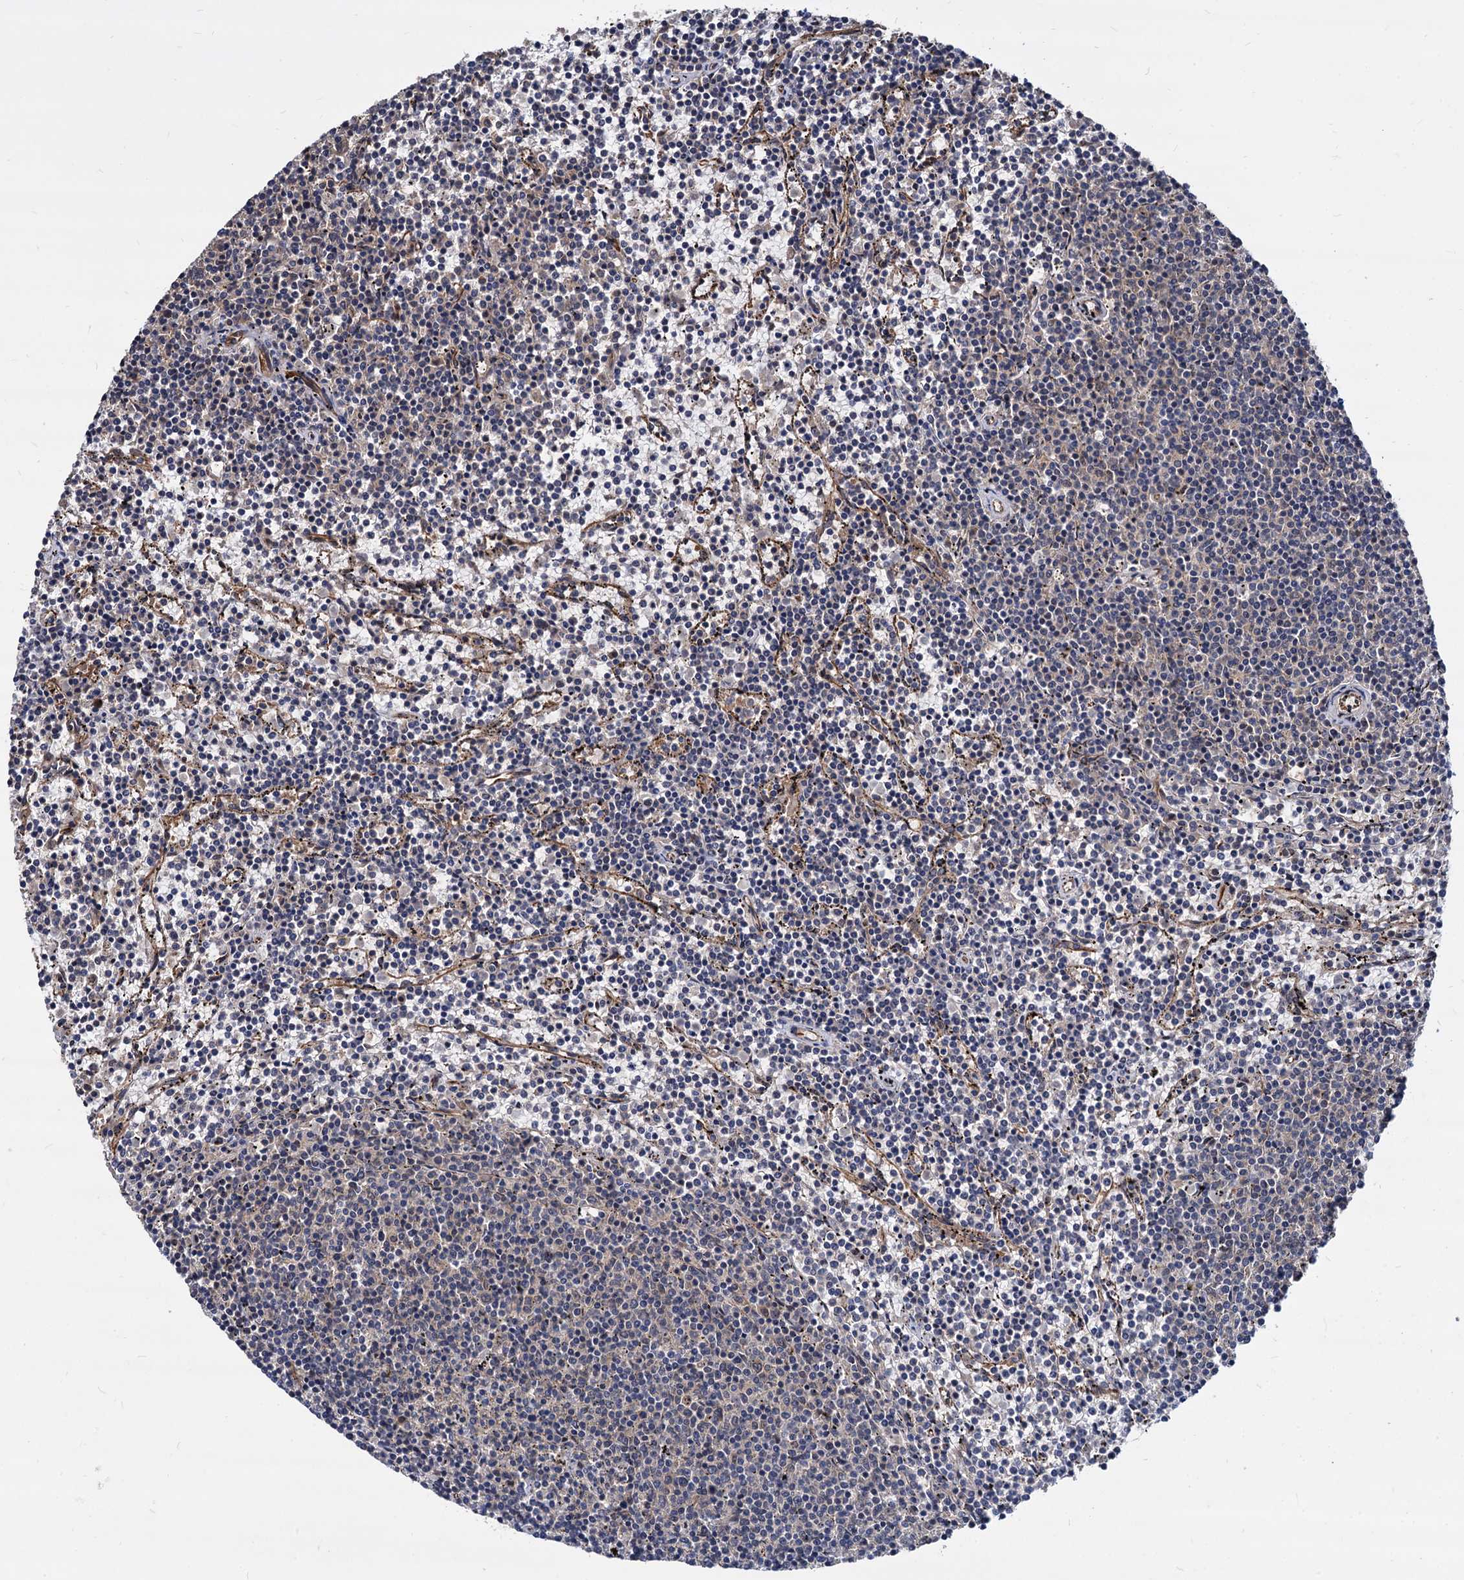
{"staining": {"intensity": "negative", "quantity": "none", "location": "none"}, "tissue": "lymphoma", "cell_type": "Tumor cells", "image_type": "cancer", "snomed": [{"axis": "morphology", "description": "Malignant lymphoma, non-Hodgkin's type, Low grade"}, {"axis": "topography", "description": "Spleen"}], "caption": "Low-grade malignant lymphoma, non-Hodgkin's type stained for a protein using immunohistochemistry (IHC) reveals no staining tumor cells.", "gene": "PSMD4", "patient": {"sex": "female", "age": 50}}